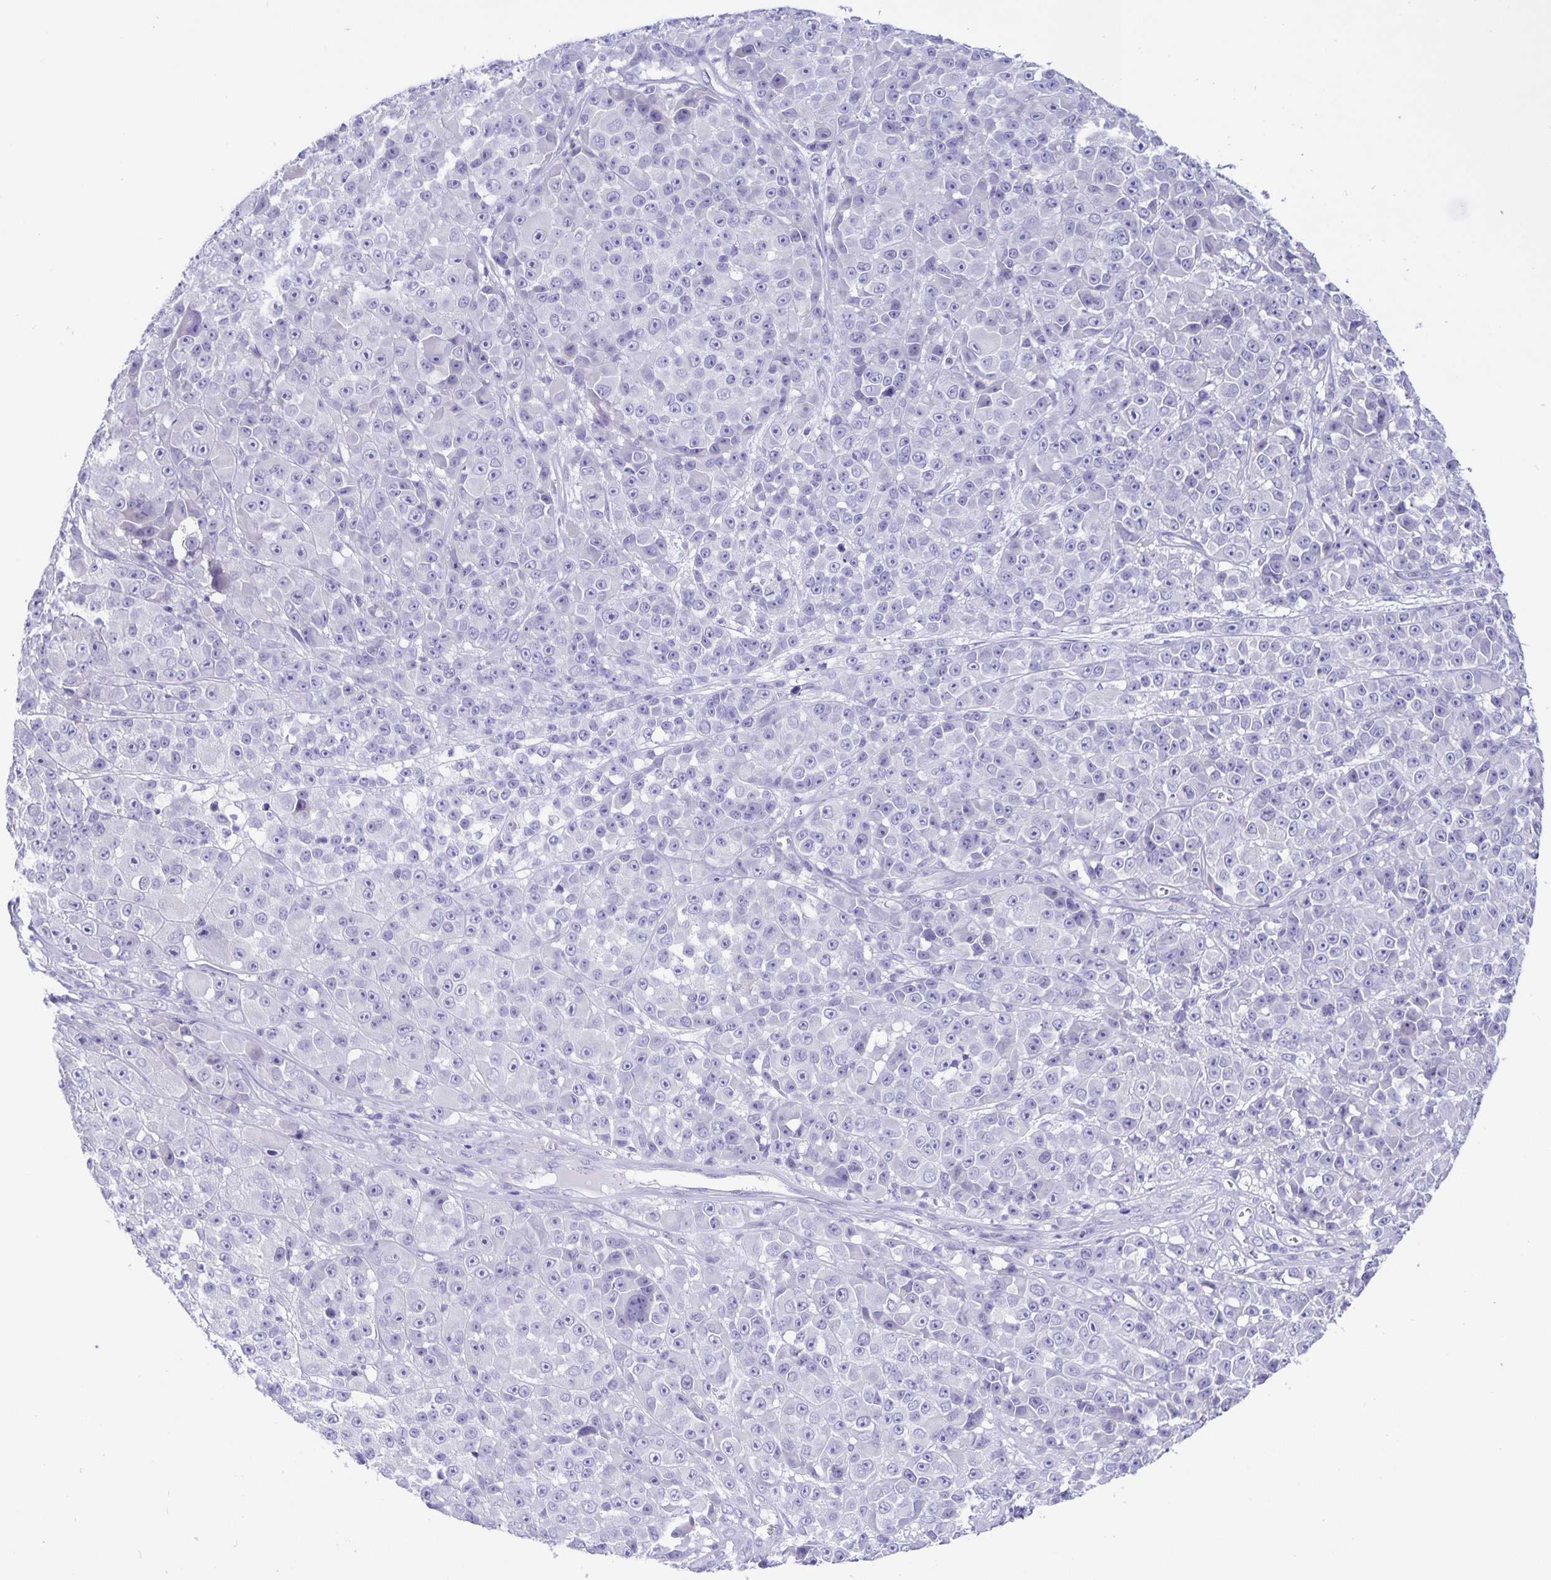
{"staining": {"intensity": "negative", "quantity": "none", "location": "none"}, "tissue": "melanoma", "cell_type": "Tumor cells", "image_type": "cancer", "snomed": [{"axis": "morphology", "description": "Malignant melanoma, NOS"}, {"axis": "topography", "description": "Skin"}, {"axis": "topography", "description": "Skin of back"}], "caption": "Immunohistochemistry of human malignant melanoma demonstrates no expression in tumor cells.", "gene": "ERMN", "patient": {"sex": "male", "age": 91}}